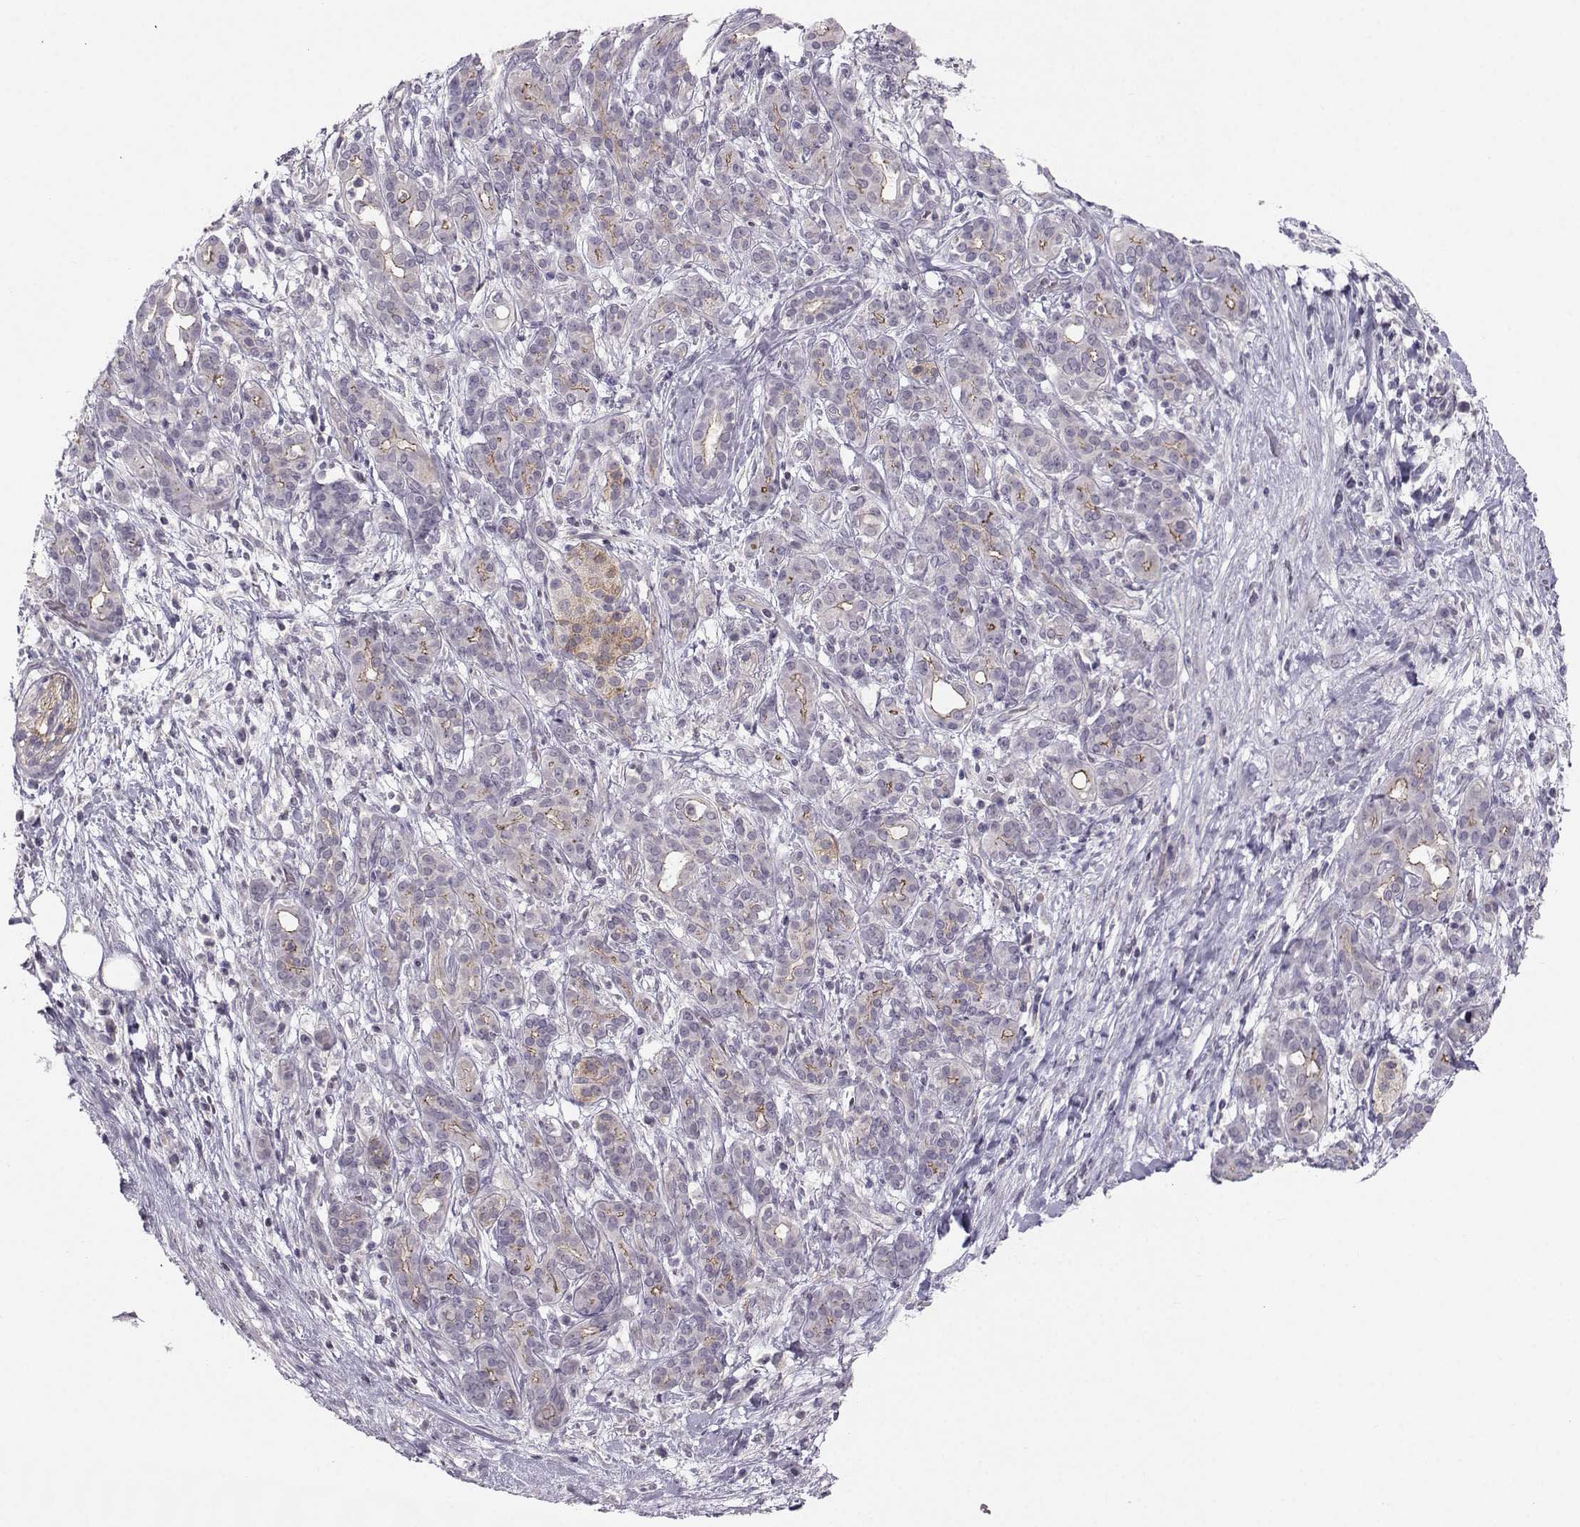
{"staining": {"intensity": "weak", "quantity": "<25%", "location": "cytoplasmic/membranous"}, "tissue": "pancreatic cancer", "cell_type": "Tumor cells", "image_type": "cancer", "snomed": [{"axis": "morphology", "description": "Adenocarcinoma, NOS"}, {"axis": "topography", "description": "Pancreas"}], "caption": "This is an IHC micrograph of human pancreatic adenocarcinoma. There is no positivity in tumor cells.", "gene": "MAST1", "patient": {"sex": "male", "age": 44}}